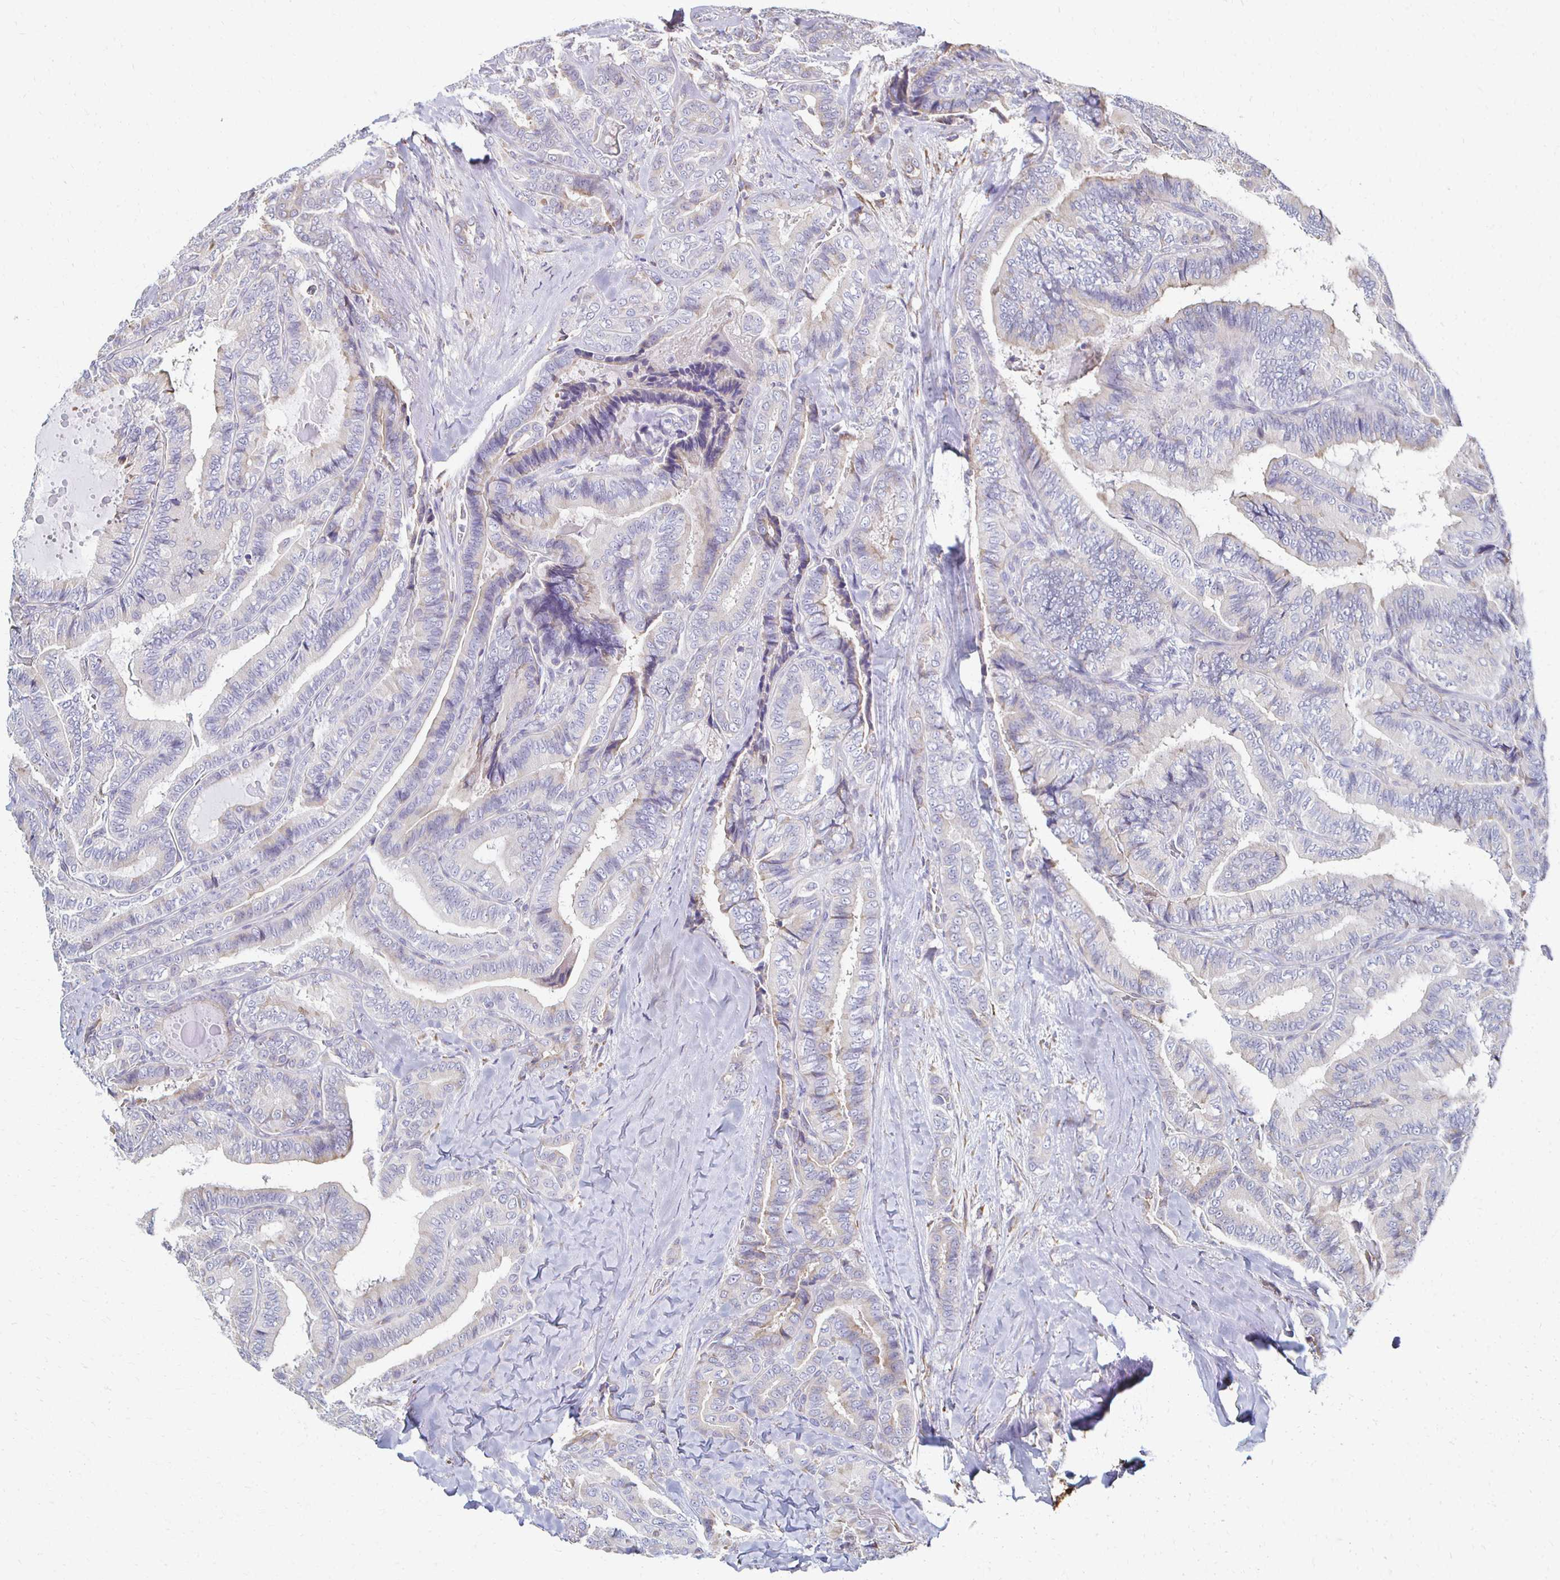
{"staining": {"intensity": "negative", "quantity": "none", "location": "none"}, "tissue": "thyroid cancer", "cell_type": "Tumor cells", "image_type": "cancer", "snomed": [{"axis": "morphology", "description": "Papillary adenocarcinoma, NOS"}, {"axis": "topography", "description": "Thyroid gland"}], "caption": "This is an immunohistochemistry (IHC) micrograph of human thyroid cancer. There is no positivity in tumor cells.", "gene": "ATP1A3", "patient": {"sex": "male", "age": 61}}